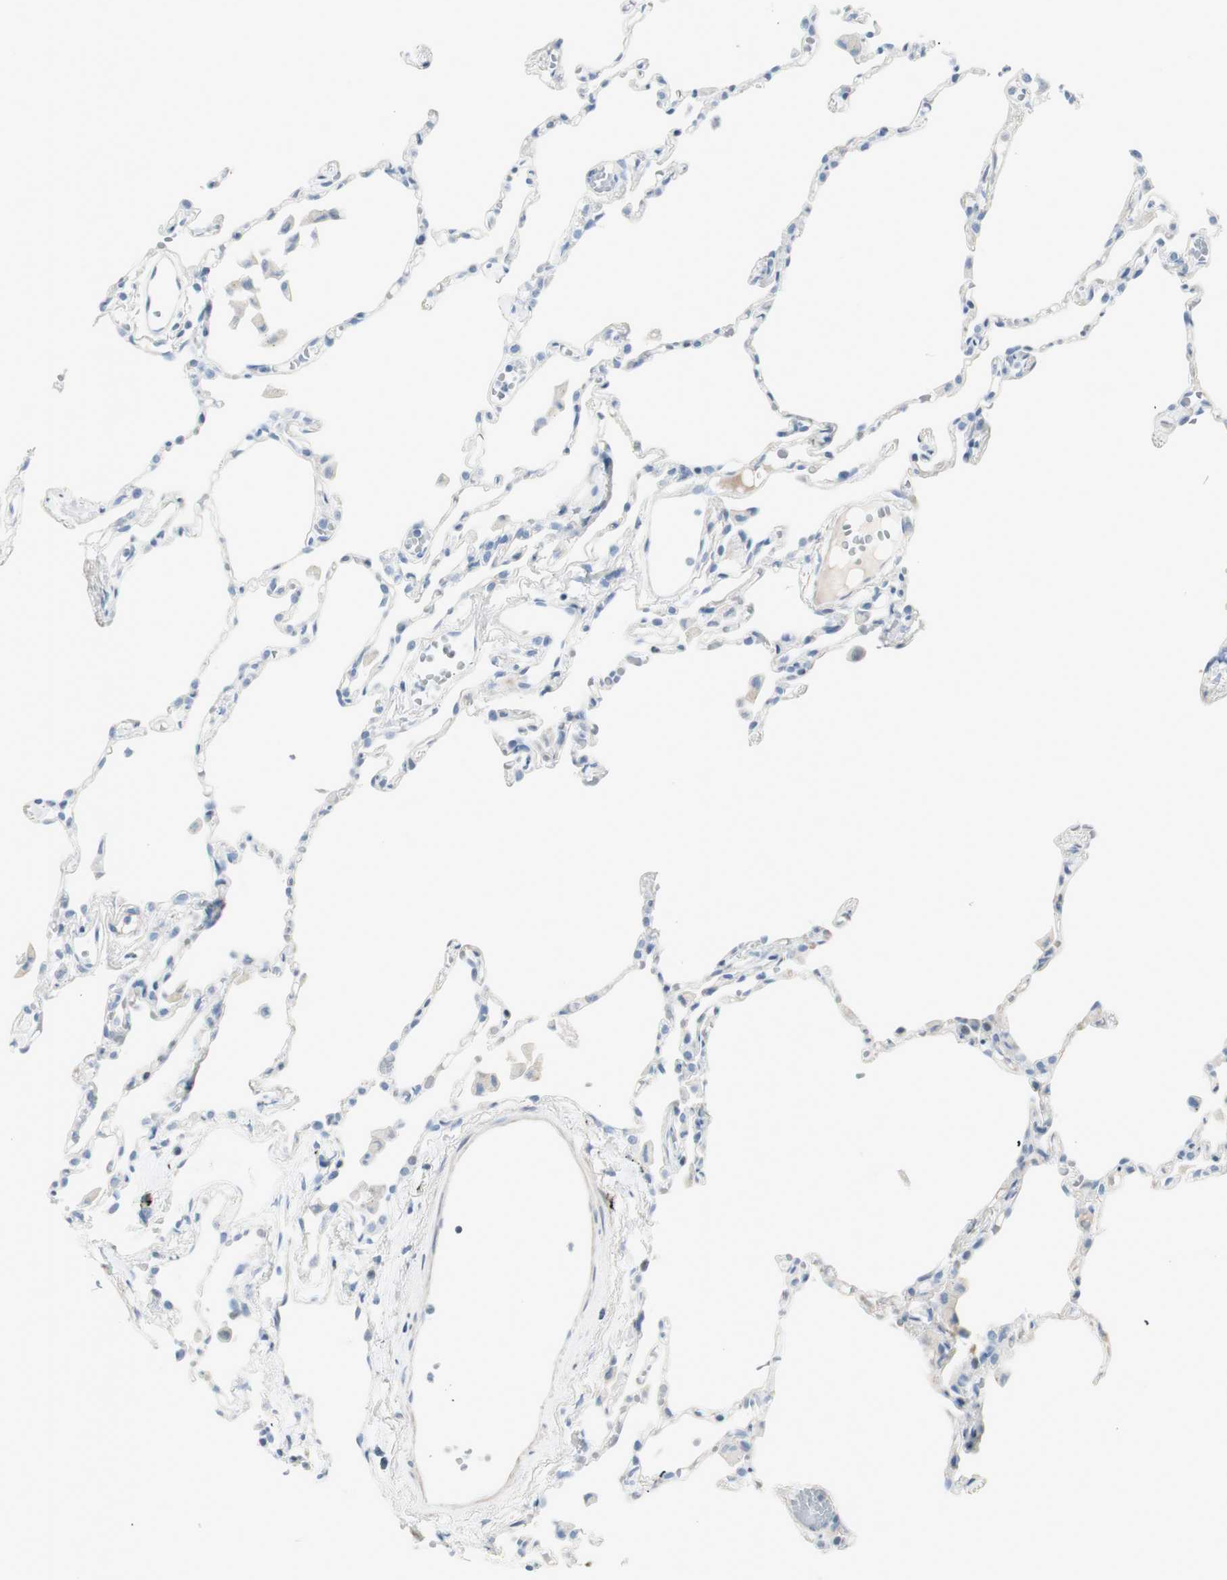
{"staining": {"intensity": "negative", "quantity": "none", "location": "none"}, "tissue": "lung", "cell_type": "Alveolar cells", "image_type": "normal", "snomed": [{"axis": "morphology", "description": "Normal tissue, NOS"}, {"axis": "topography", "description": "Lung"}], "caption": "An immunohistochemistry image of unremarkable lung is shown. There is no staining in alveolar cells of lung.", "gene": "CDHR5", "patient": {"sex": "female", "age": 49}}